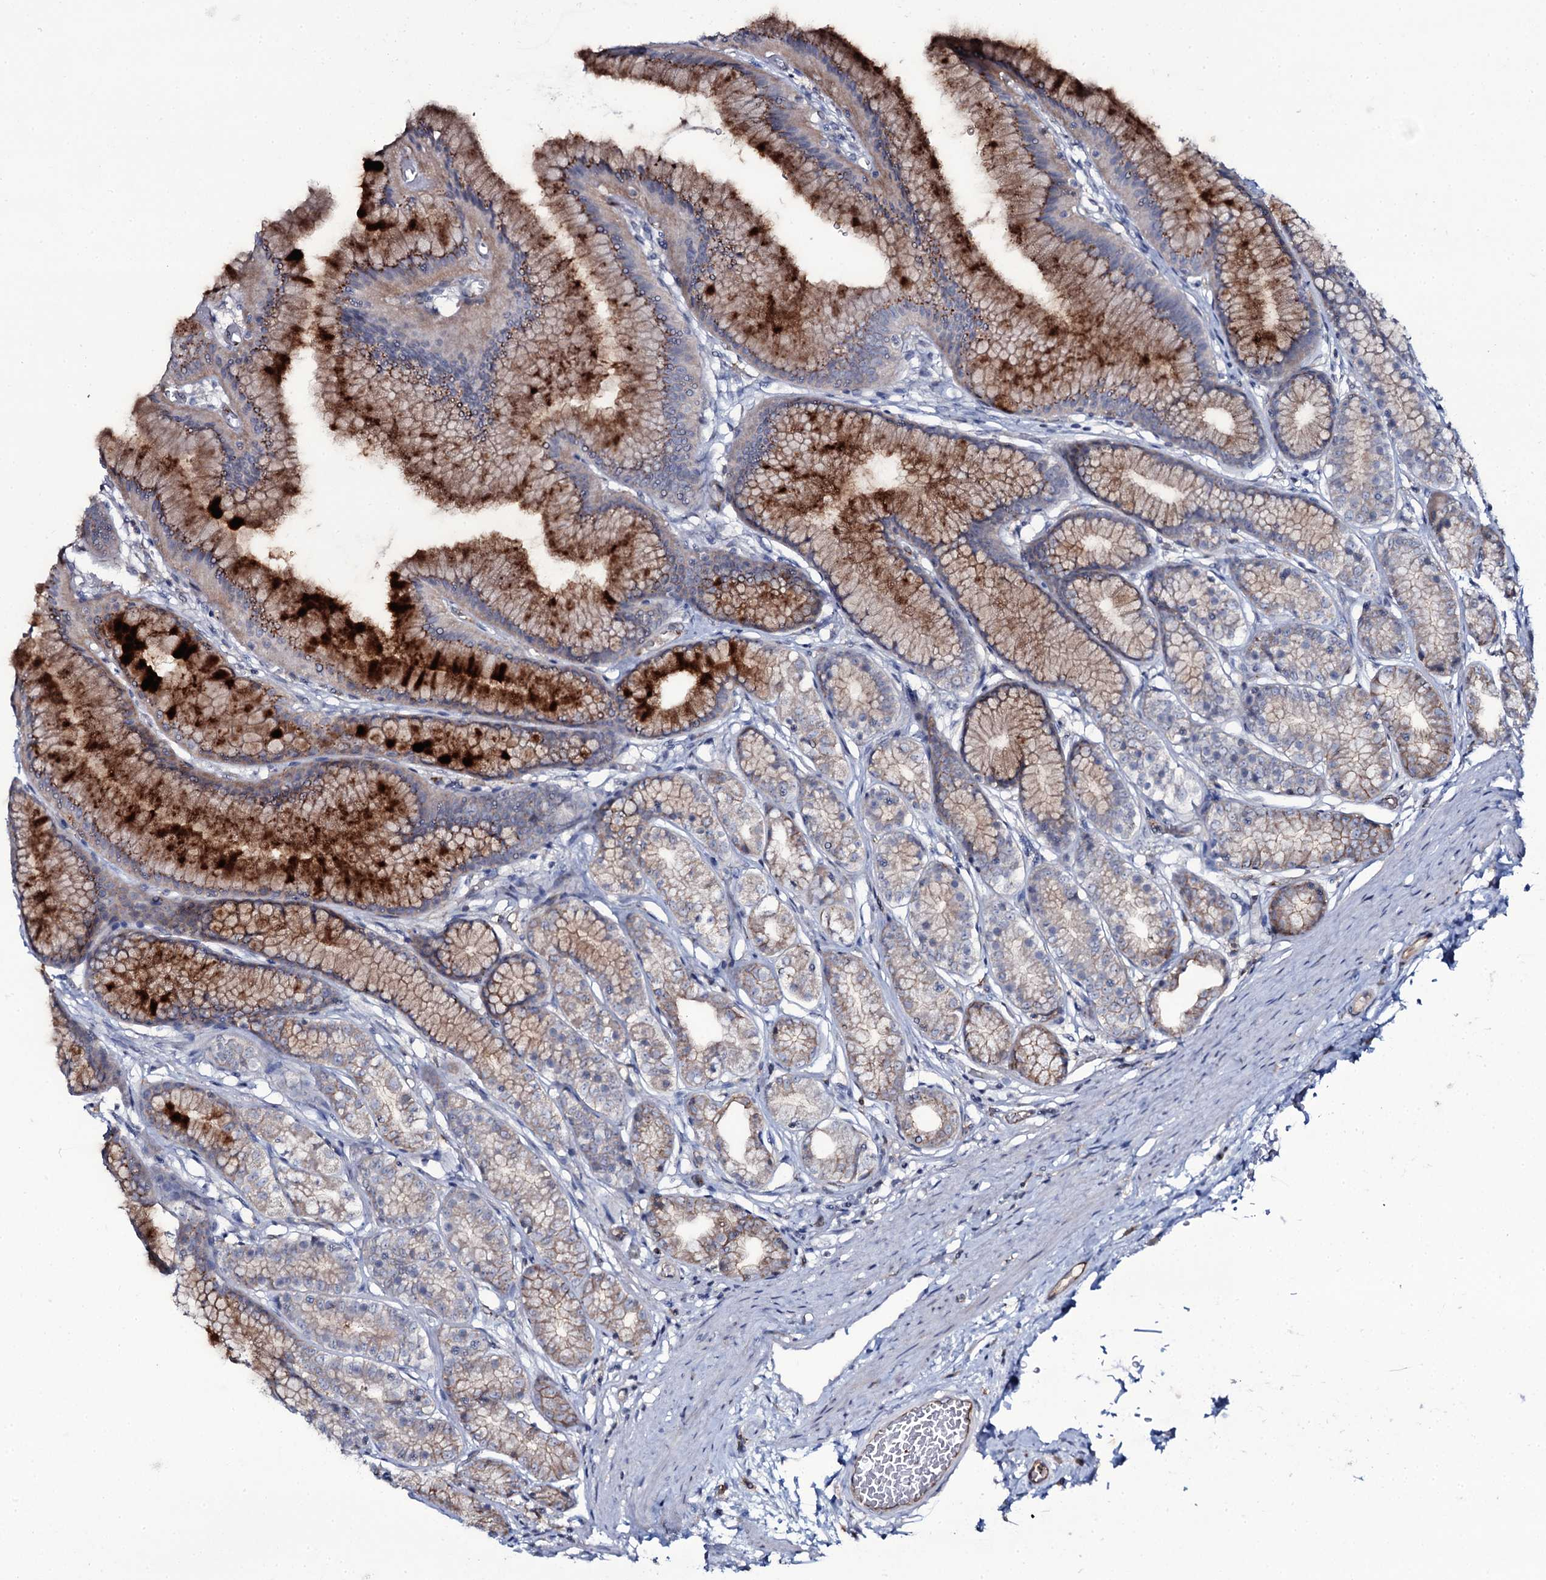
{"staining": {"intensity": "strong", "quantity": "25%-75%", "location": "cytoplasmic/membranous"}, "tissue": "stomach", "cell_type": "Glandular cells", "image_type": "normal", "snomed": [{"axis": "morphology", "description": "Normal tissue, NOS"}, {"axis": "morphology", "description": "Adenocarcinoma, NOS"}, {"axis": "morphology", "description": "Adenocarcinoma, High grade"}, {"axis": "topography", "description": "Stomach, upper"}, {"axis": "topography", "description": "Stomach"}], "caption": "Immunohistochemistry of benign human stomach exhibits high levels of strong cytoplasmic/membranous staining in approximately 25%-75% of glandular cells.", "gene": "SNAP23", "patient": {"sex": "female", "age": 65}}